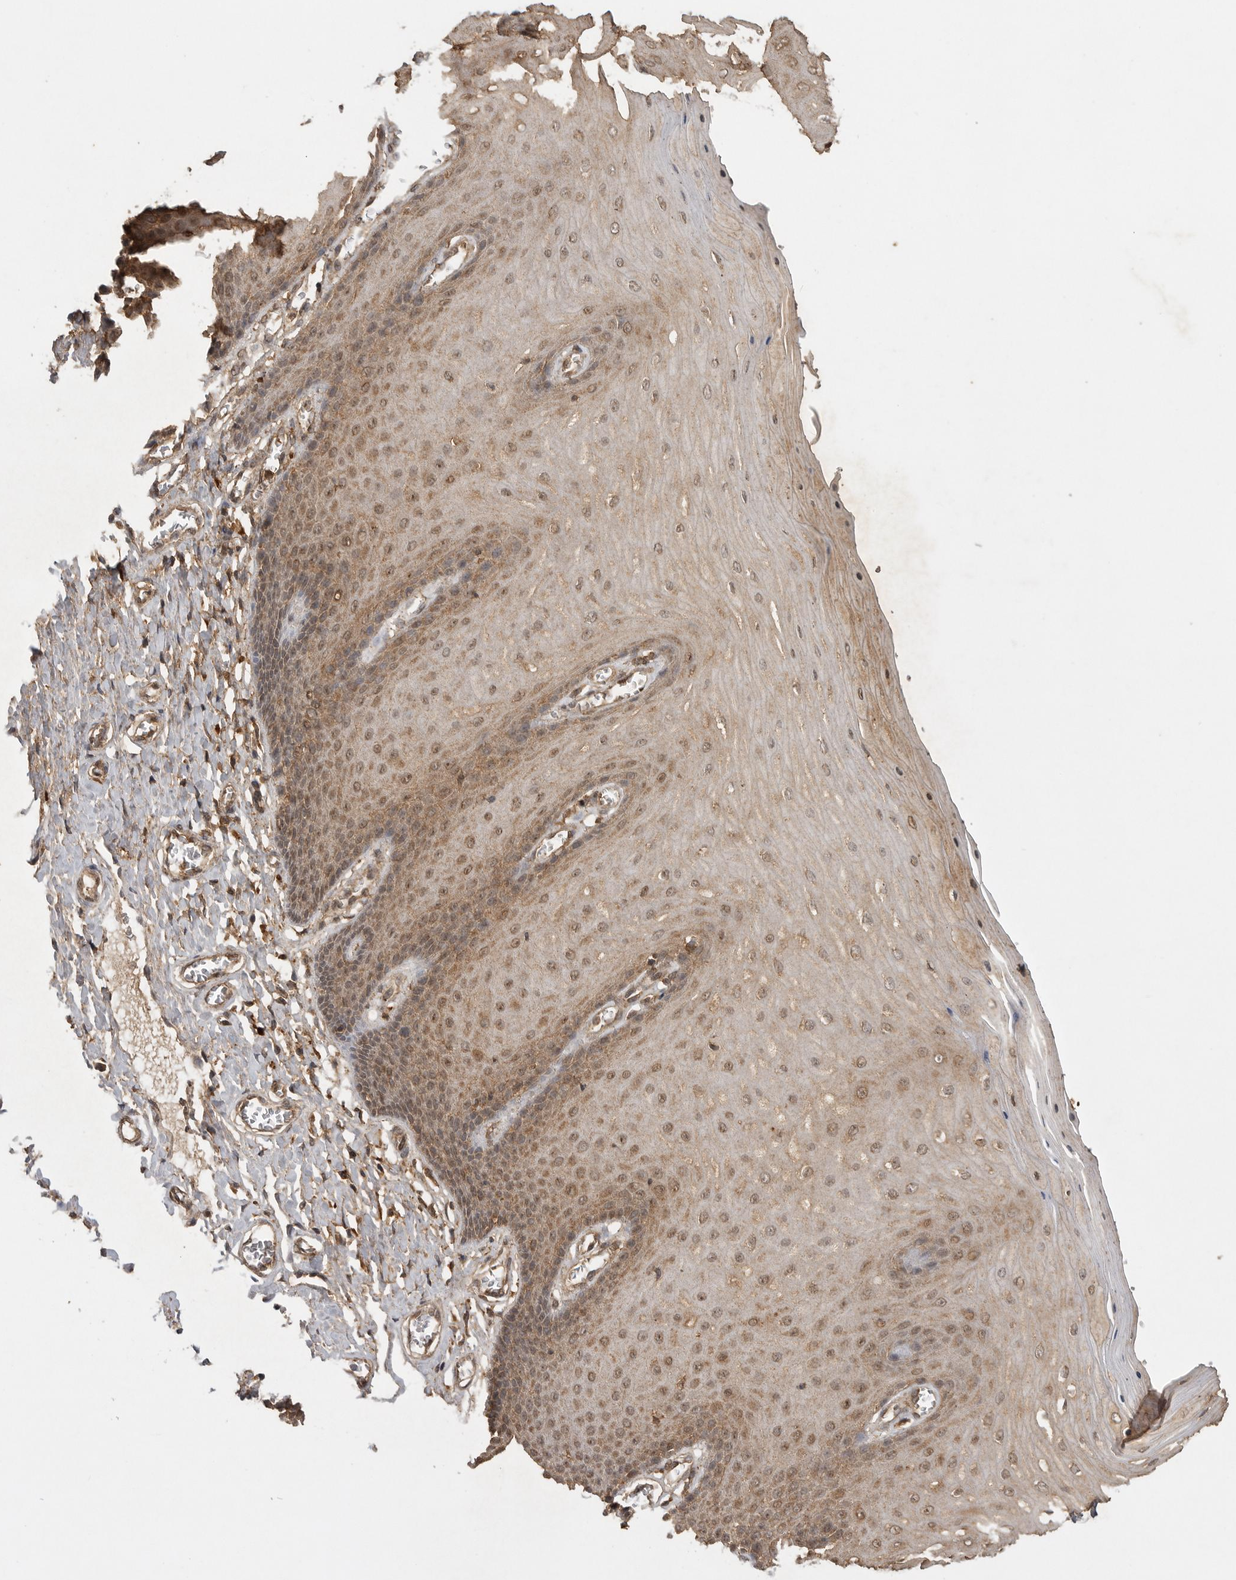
{"staining": {"intensity": "moderate", "quantity": ">75%", "location": "cytoplasmic/membranous,nuclear"}, "tissue": "cervix", "cell_type": "Glandular cells", "image_type": "normal", "snomed": [{"axis": "morphology", "description": "Normal tissue, NOS"}, {"axis": "topography", "description": "Cervix"}], "caption": "About >75% of glandular cells in benign human cervix reveal moderate cytoplasmic/membranous,nuclear protein positivity as visualized by brown immunohistochemical staining.", "gene": "ICOSLG", "patient": {"sex": "female", "age": 55}}